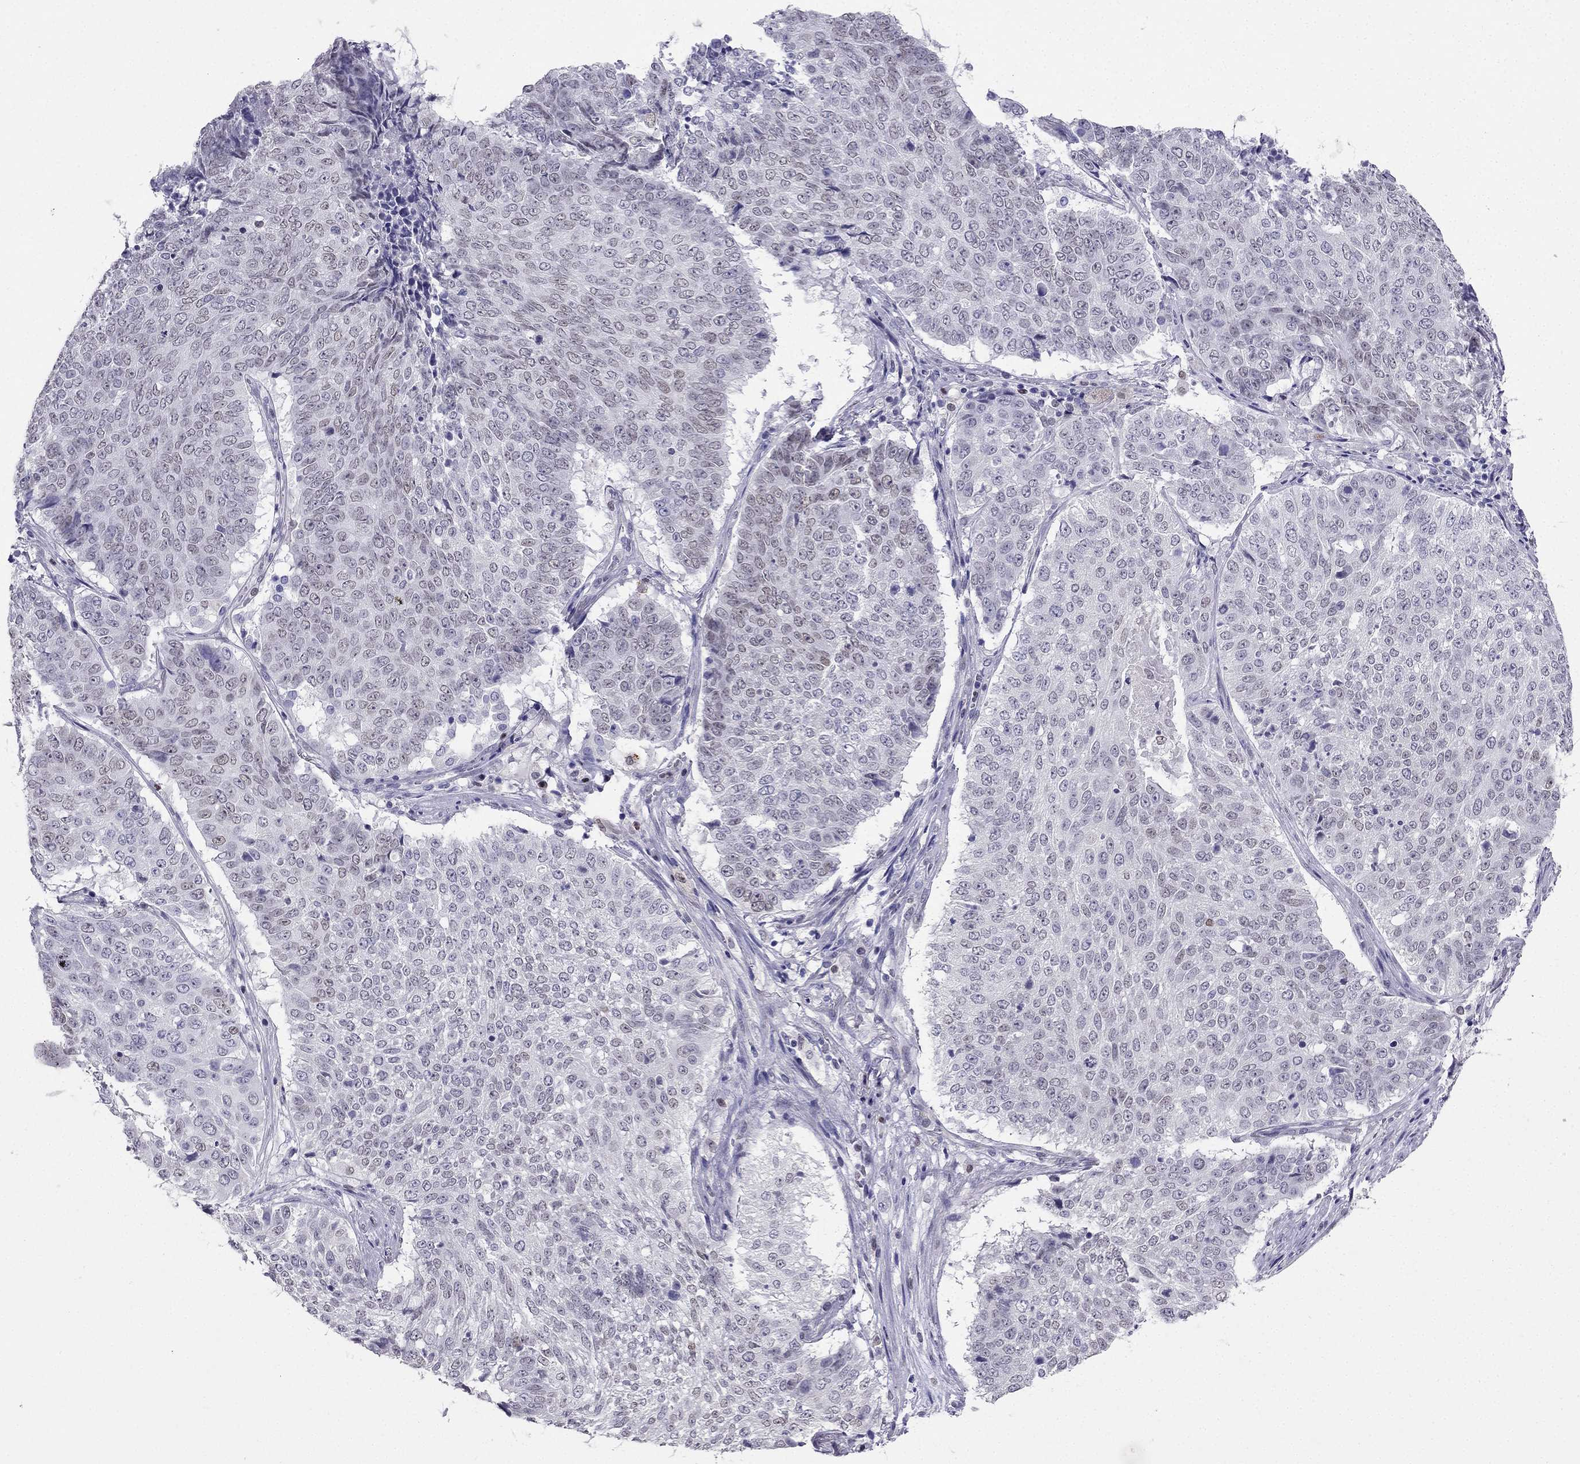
{"staining": {"intensity": "negative", "quantity": "none", "location": "none"}, "tissue": "lung cancer", "cell_type": "Tumor cells", "image_type": "cancer", "snomed": [{"axis": "morphology", "description": "Squamous cell carcinoma, NOS"}, {"axis": "topography", "description": "Lung"}], "caption": "The immunohistochemistry (IHC) micrograph has no significant positivity in tumor cells of squamous cell carcinoma (lung) tissue.", "gene": "ARID3A", "patient": {"sex": "male", "age": 64}}